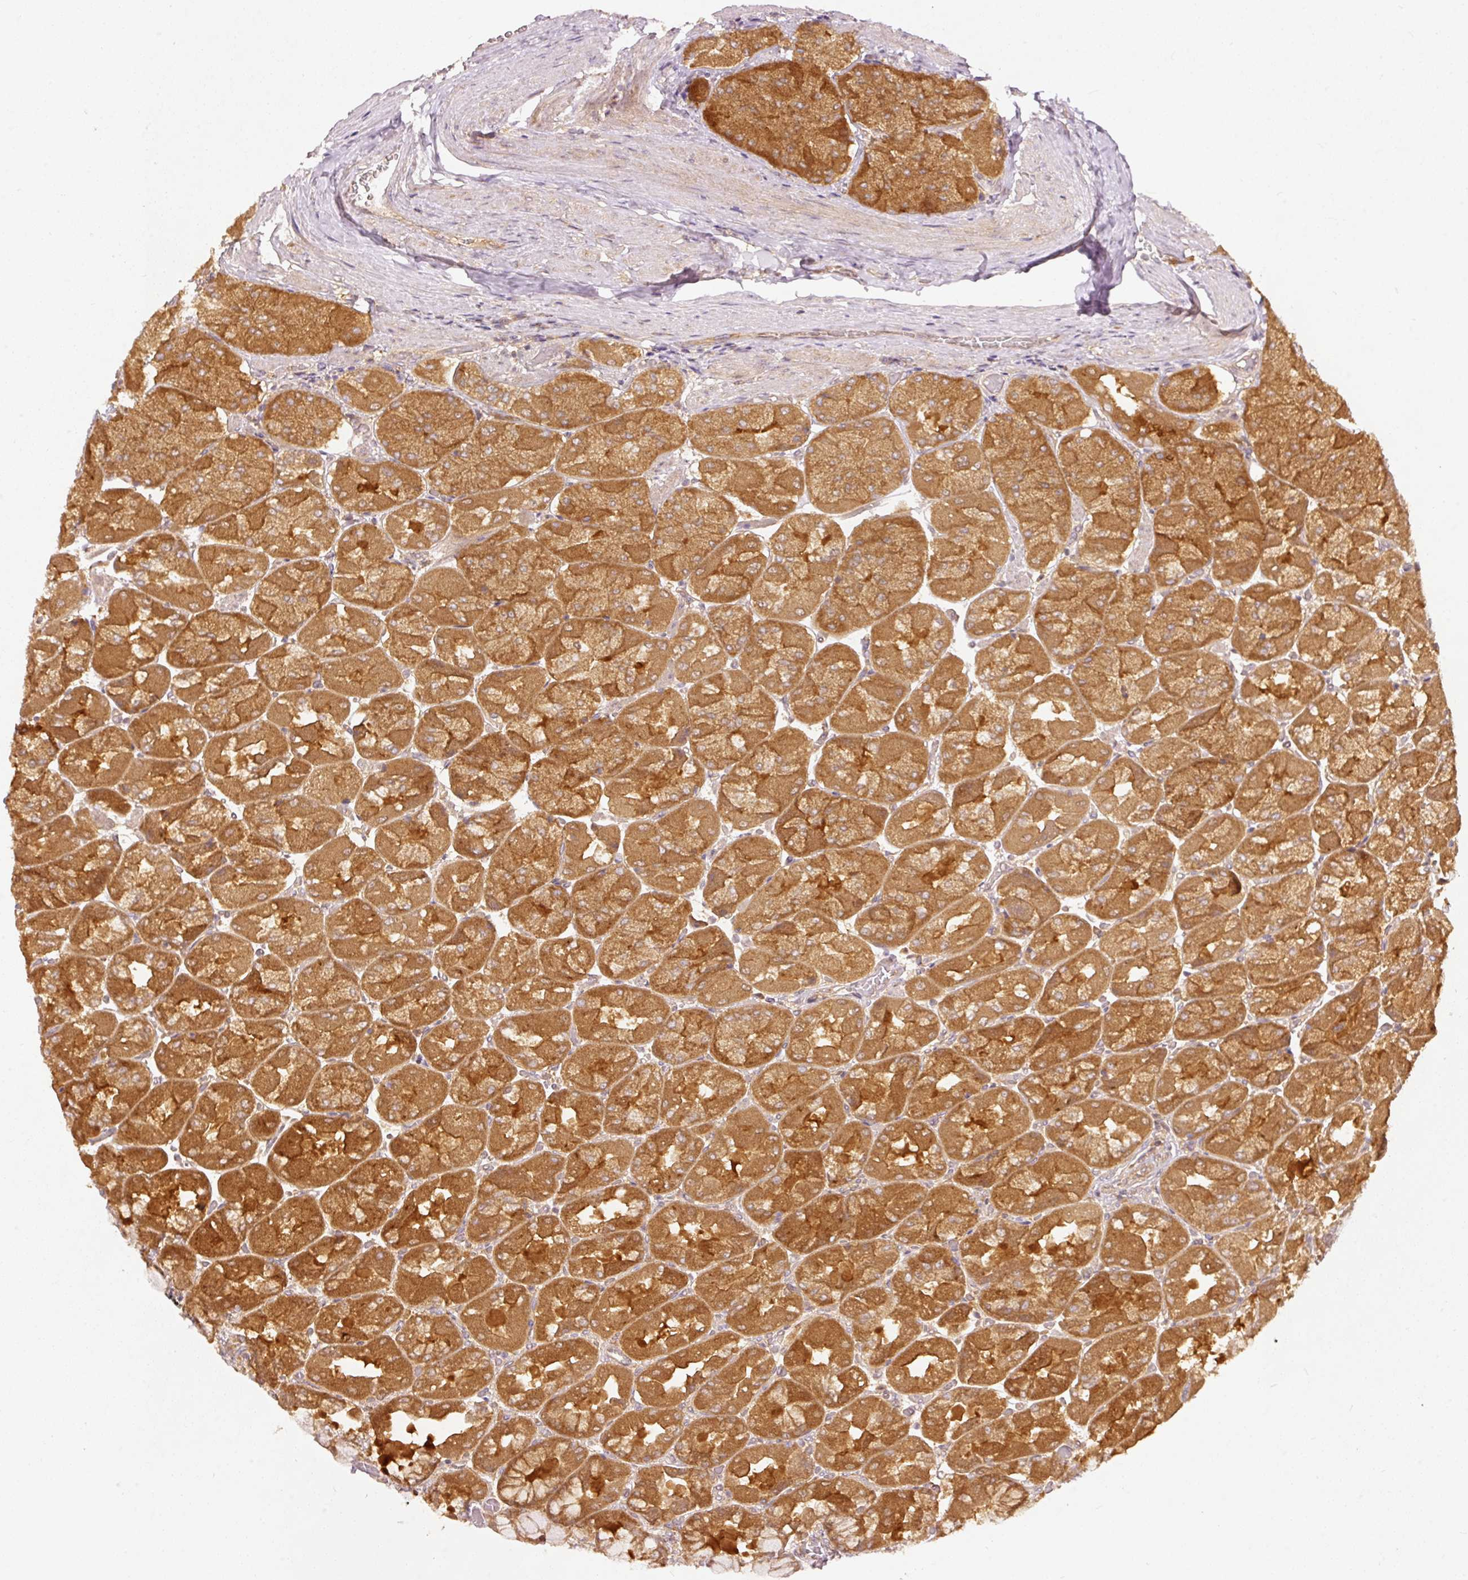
{"staining": {"intensity": "moderate", "quantity": ">75%", "location": "cytoplasmic/membranous"}, "tissue": "stomach", "cell_type": "Glandular cells", "image_type": "normal", "snomed": [{"axis": "morphology", "description": "Normal tissue, NOS"}, {"axis": "topography", "description": "Stomach"}], "caption": "This is an image of immunohistochemistry (IHC) staining of normal stomach, which shows moderate positivity in the cytoplasmic/membranous of glandular cells.", "gene": "EIF3B", "patient": {"sex": "female", "age": 61}}